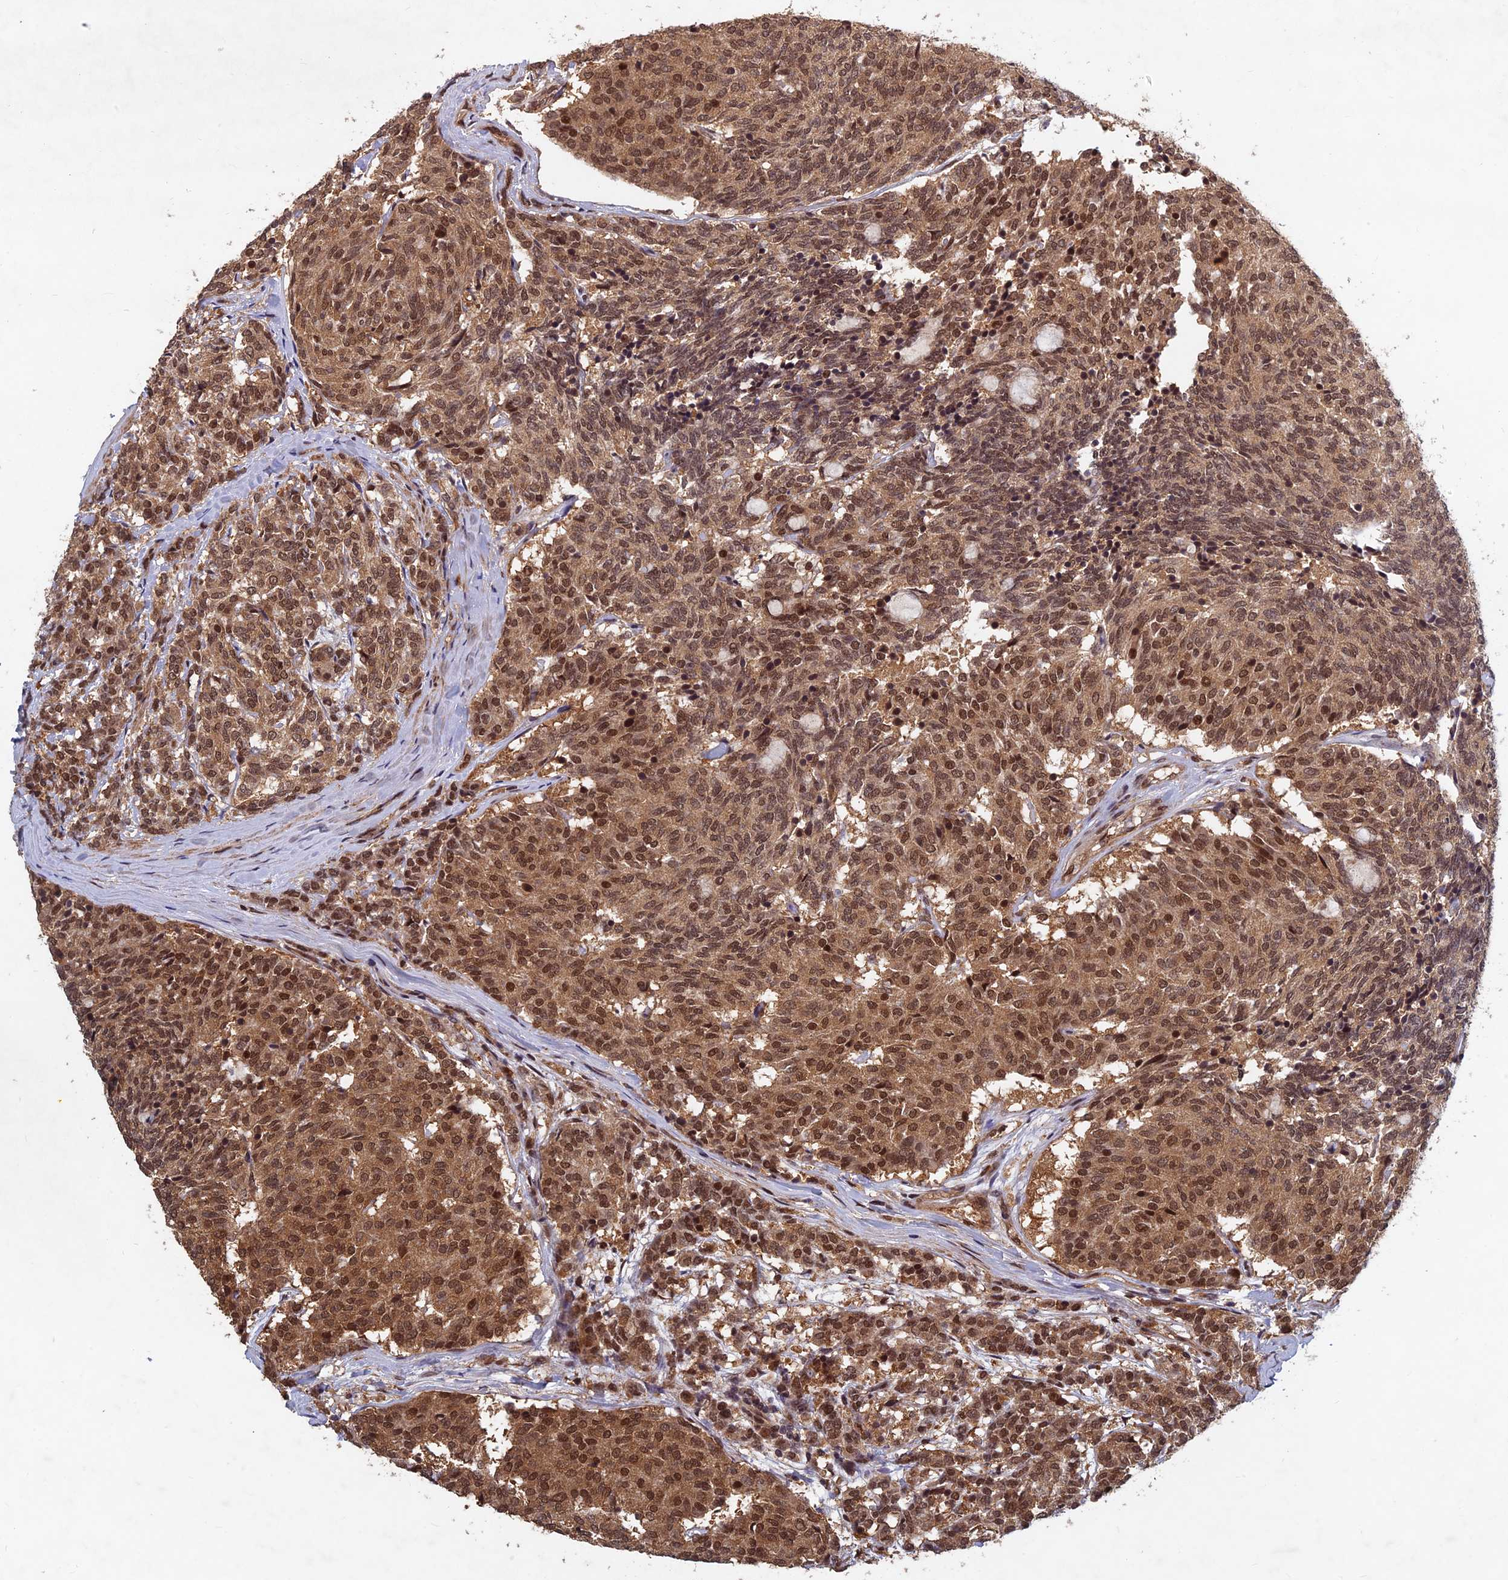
{"staining": {"intensity": "moderate", "quantity": ">75%", "location": "cytoplasmic/membranous,nuclear"}, "tissue": "carcinoid", "cell_type": "Tumor cells", "image_type": "cancer", "snomed": [{"axis": "morphology", "description": "Carcinoid, malignant, NOS"}, {"axis": "topography", "description": "Pancreas"}], "caption": "Tumor cells show medium levels of moderate cytoplasmic/membranous and nuclear expression in approximately >75% of cells in carcinoid.", "gene": "FAM53C", "patient": {"sex": "female", "age": 54}}